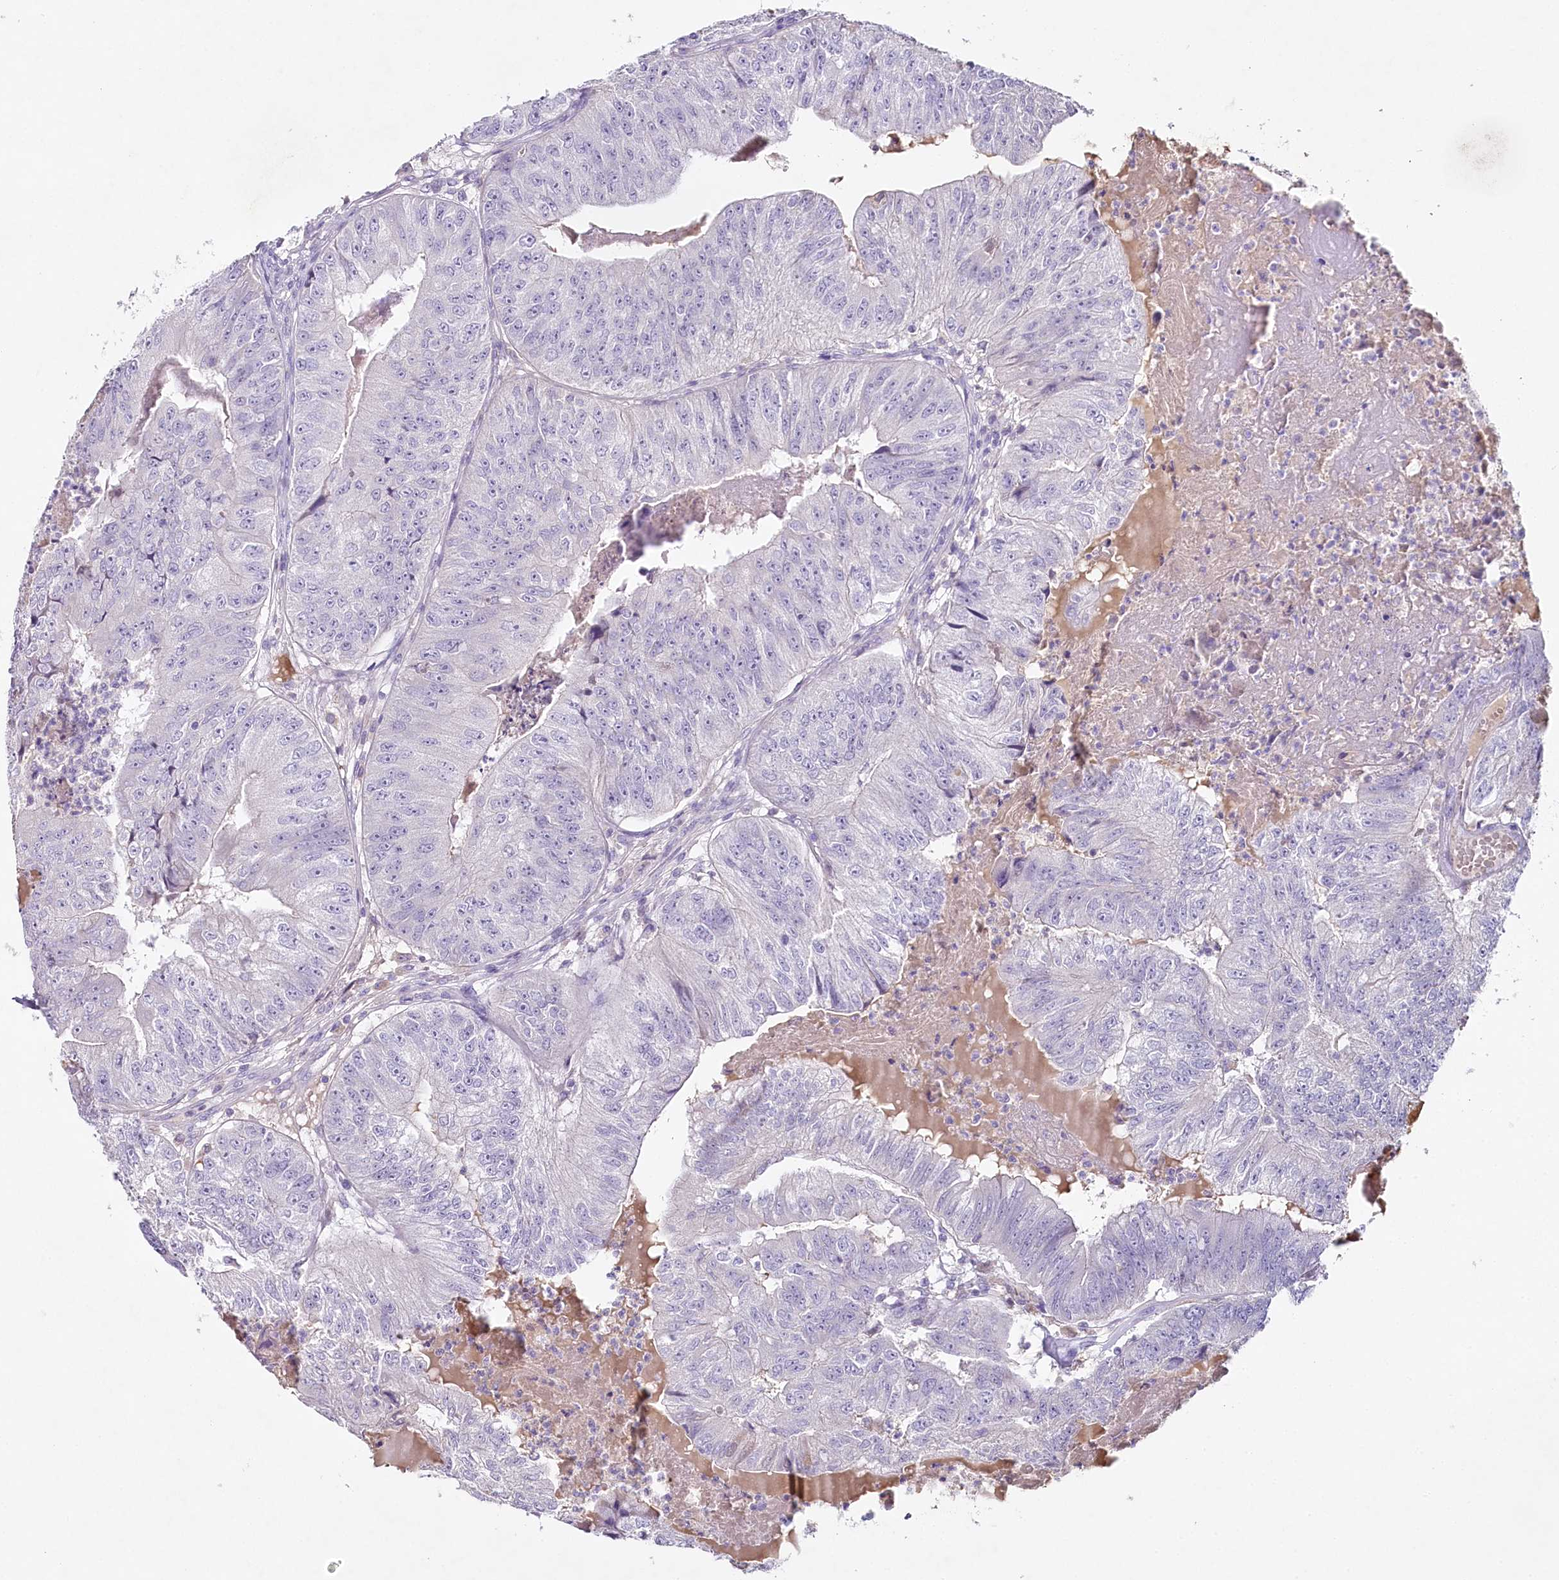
{"staining": {"intensity": "negative", "quantity": "none", "location": "none"}, "tissue": "colorectal cancer", "cell_type": "Tumor cells", "image_type": "cancer", "snomed": [{"axis": "morphology", "description": "Adenocarcinoma, NOS"}, {"axis": "topography", "description": "Colon"}], "caption": "This is an IHC micrograph of colorectal adenocarcinoma. There is no staining in tumor cells.", "gene": "HPD", "patient": {"sex": "female", "age": 67}}